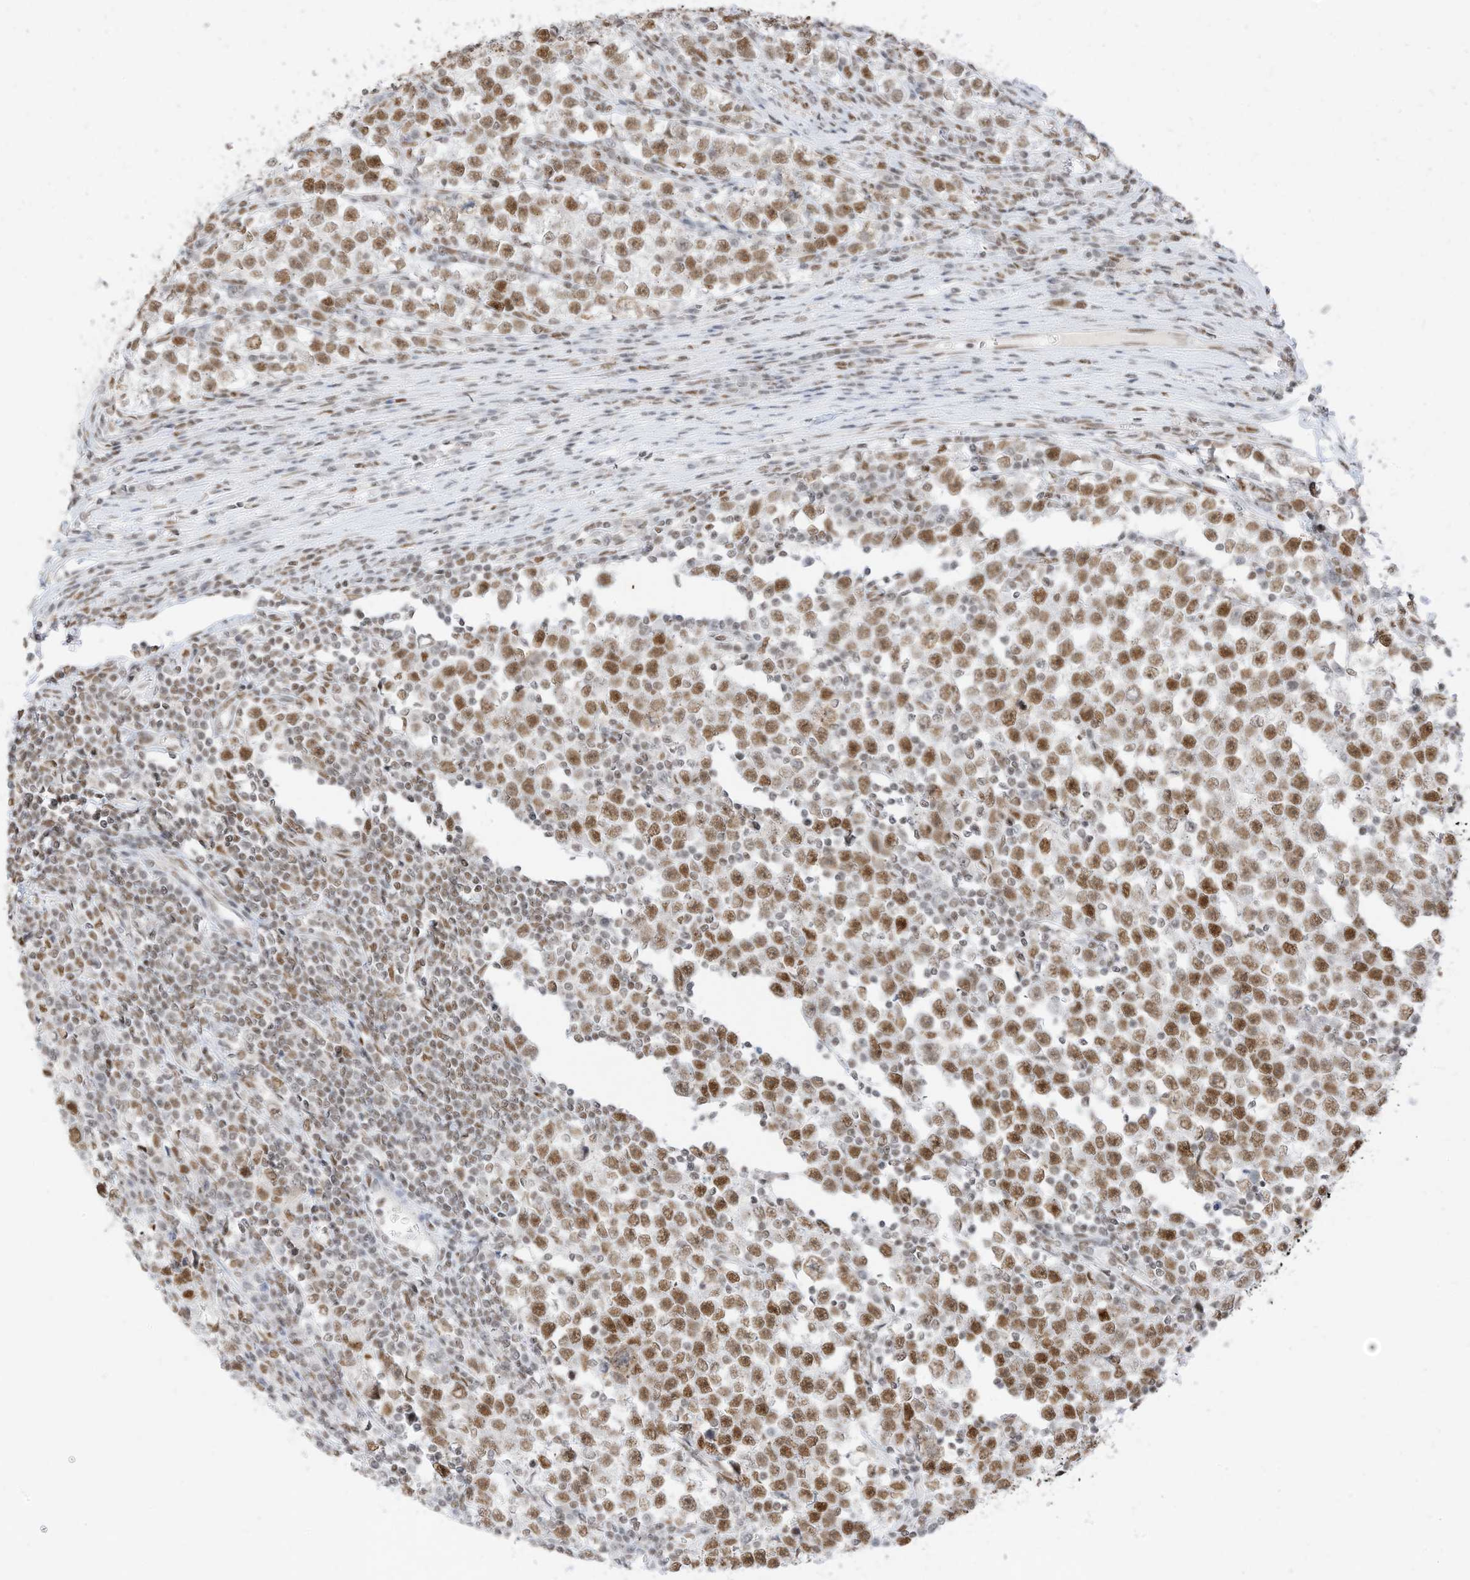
{"staining": {"intensity": "moderate", "quantity": ">75%", "location": "nuclear"}, "tissue": "testis cancer", "cell_type": "Tumor cells", "image_type": "cancer", "snomed": [{"axis": "morphology", "description": "Normal tissue, NOS"}, {"axis": "morphology", "description": "Seminoma, NOS"}, {"axis": "topography", "description": "Testis"}], "caption": "Moderate nuclear expression is present in approximately >75% of tumor cells in seminoma (testis).", "gene": "SMARCA2", "patient": {"sex": "male", "age": 43}}